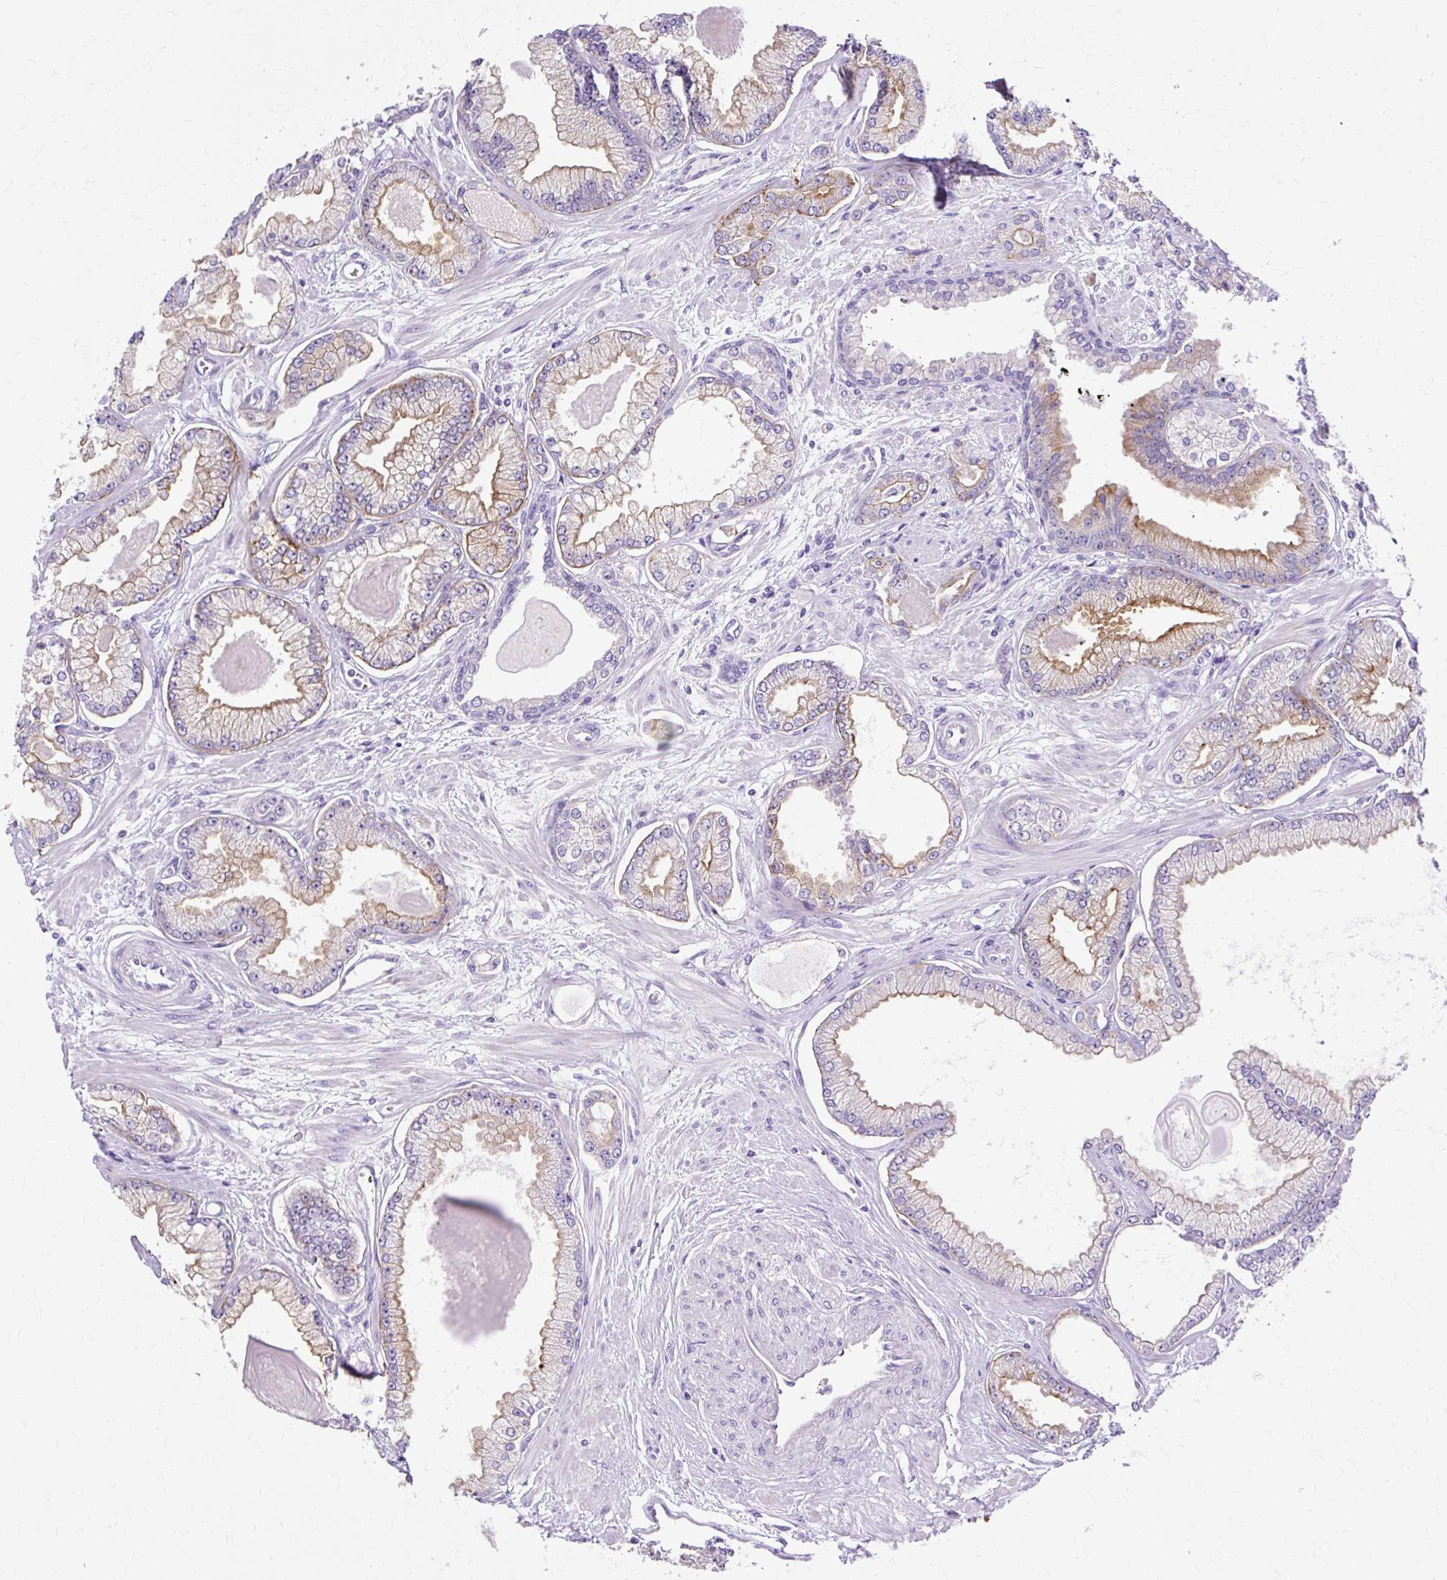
{"staining": {"intensity": "moderate", "quantity": "25%-75%", "location": "cytoplasmic/membranous"}, "tissue": "prostate cancer", "cell_type": "Tumor cells", "image_type": "cancer", "snomed": [{"axis": "morphology", "description": "Adenocarcinoma, Low grade"}, {"axis": "topography", "description": "Prostate"}], "caption": "Tumor cells display moderate cytoplasmic/membranous staining in approximately 25%-75% of cells in adenocarcinoma (low-grade) (prostate).", "gene": "MYO6", "patient": {"sex": "male", "age": 64}}